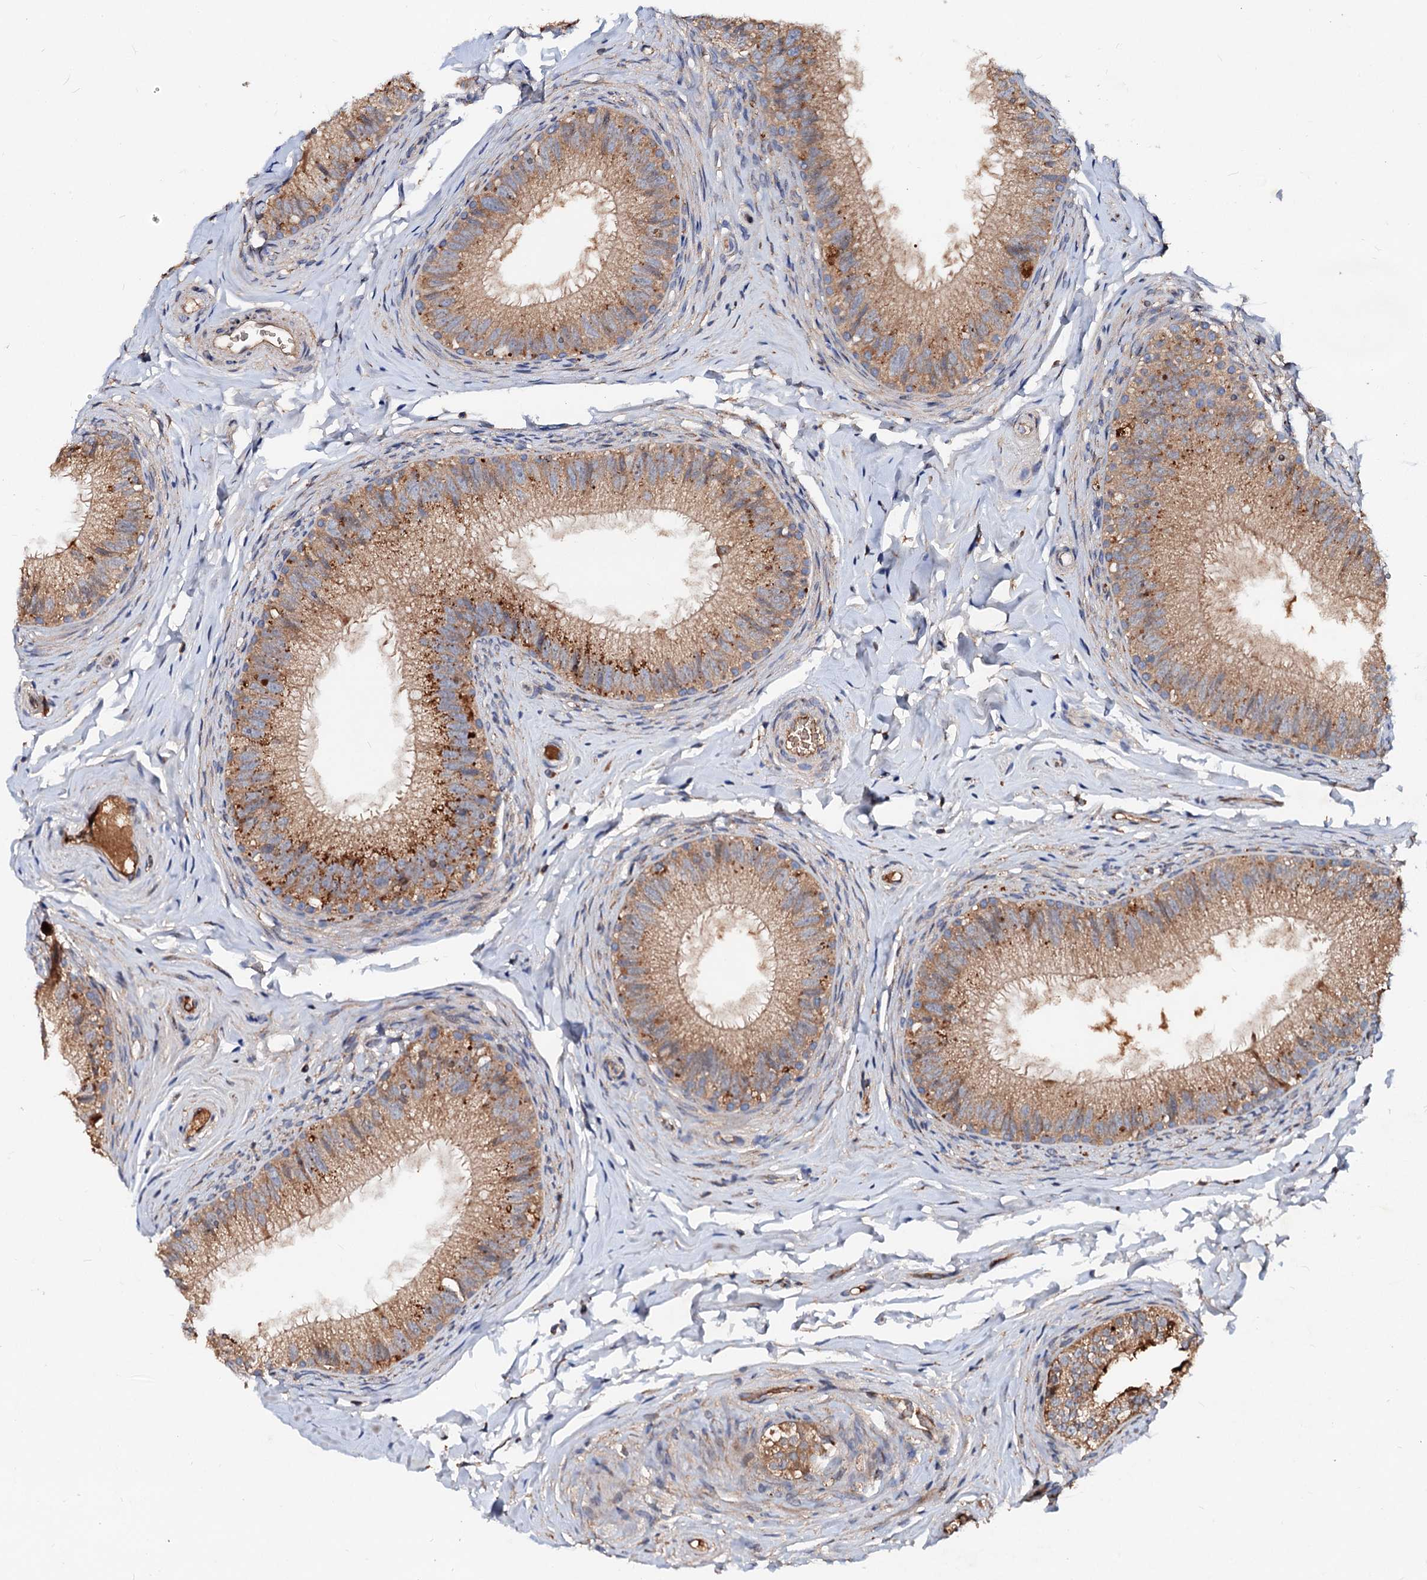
{"staining": {"intensity": "moderate", "quantity": ">75%", "location": "cytoplasmic/membranous"}, "tissue": "epididymis", "cell_type": "Glandular cells", "image_type": "normal", "snomed": [{"axis": "morphology", "description": "Normal tissue, NOS"}, {"axis": "topography", "description": "Epididymis"}], "caption": "Protein staining demonstrates moderate cytoplasmic/membranous expression in about >75% of glandular cells in normal epididymis. Nuclei are stained in blue.", "gene": "EXTL1", "patient": {"sex": "male", "age": 49}}